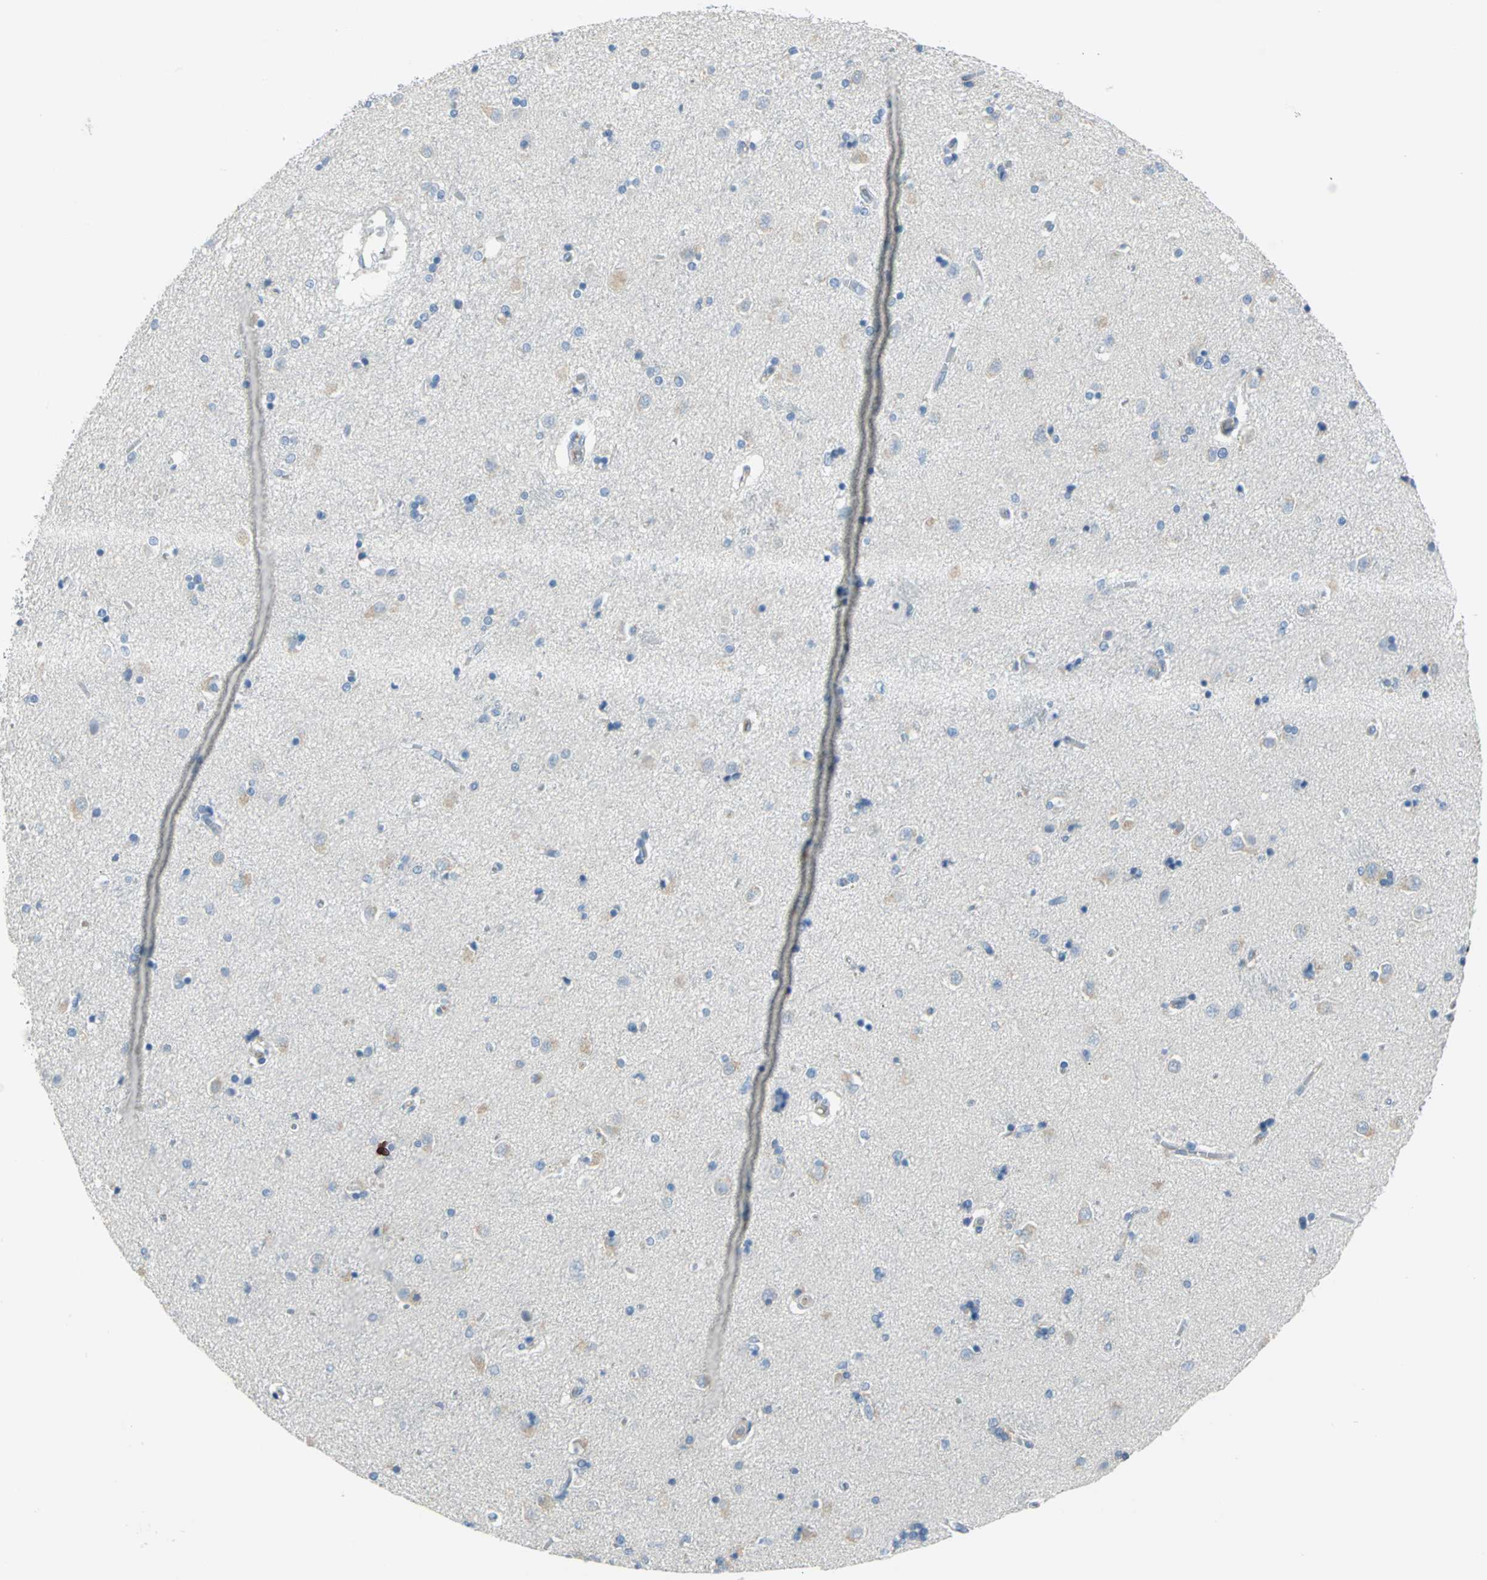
{"staining": {"intensity": "negative", "quantity": "none", "location": "none"}, "tissue": "caudate", "cell_type": "Glial cells", "image_type": "normal", "snomed": [{"axis": "morphology", "description": "Normal tissue, NOS"}, {"axis": "topography", "description": "Lateral ventricle wall"}], "caption": "The histopathology image displays no staining of glial cells in benign caudate. Nuclei are stained in blue.", "gene": "MCM4", "patient": {"sex": "female", "age": 54}}